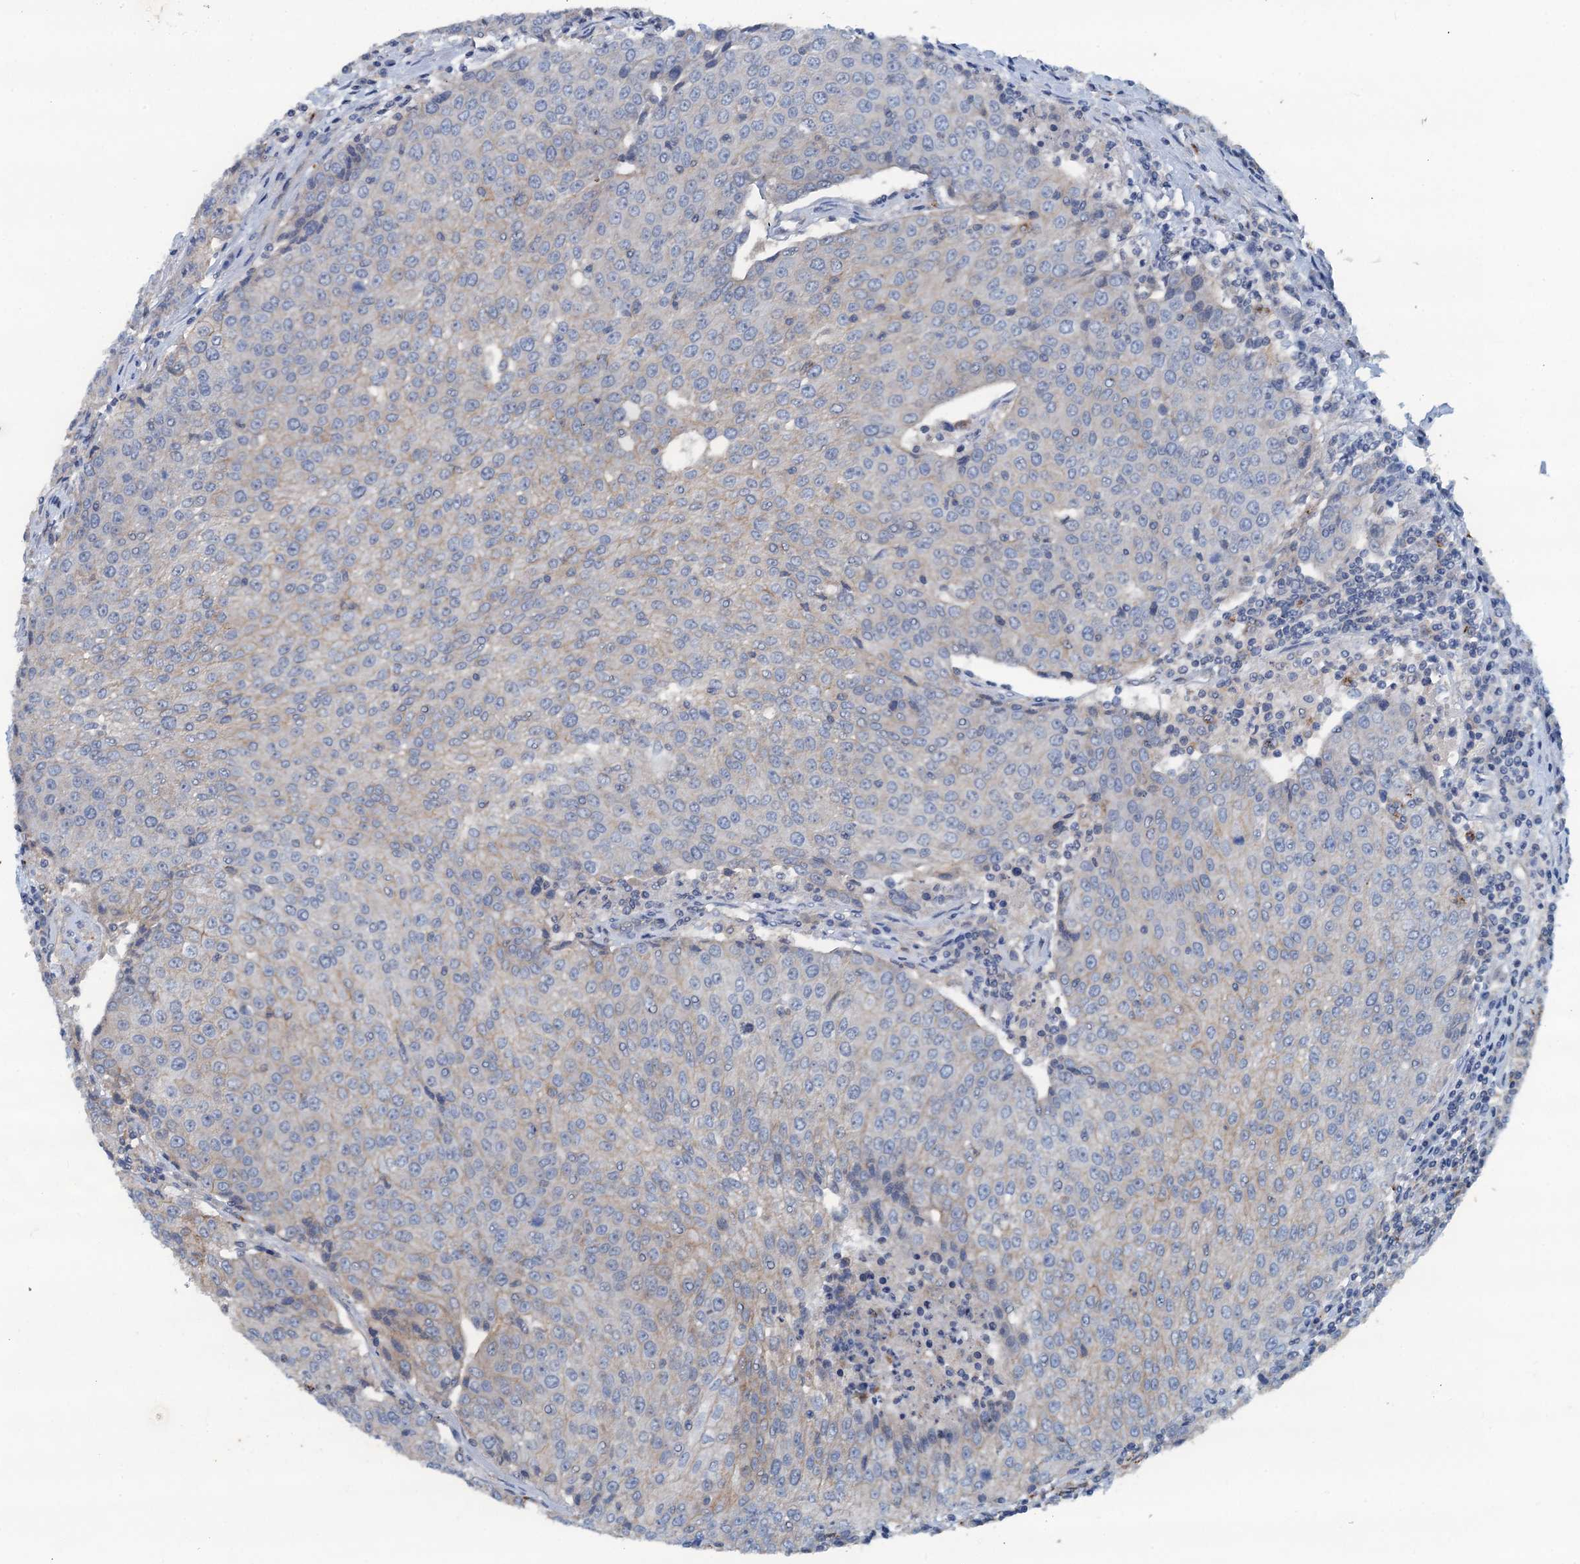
{"staining": {"intensity": "negative", "quantity": "none", "location": "none"}, "tissue": "urothelial cancer", "cell_type": "Tumor cells", "image_type": "cancer", "snomed": [{"axis": "morphology", "description": "Urothelial carcinoma, High grade"}, {"axis": "topography", "description": "Urinary bladder"}], "caption": "Urothelial cancer was stained to show a protein in brown. There is no significant staining in tumor cells.", "gene": "THAP10", "patient": {"sex": "female", "age": 85}}